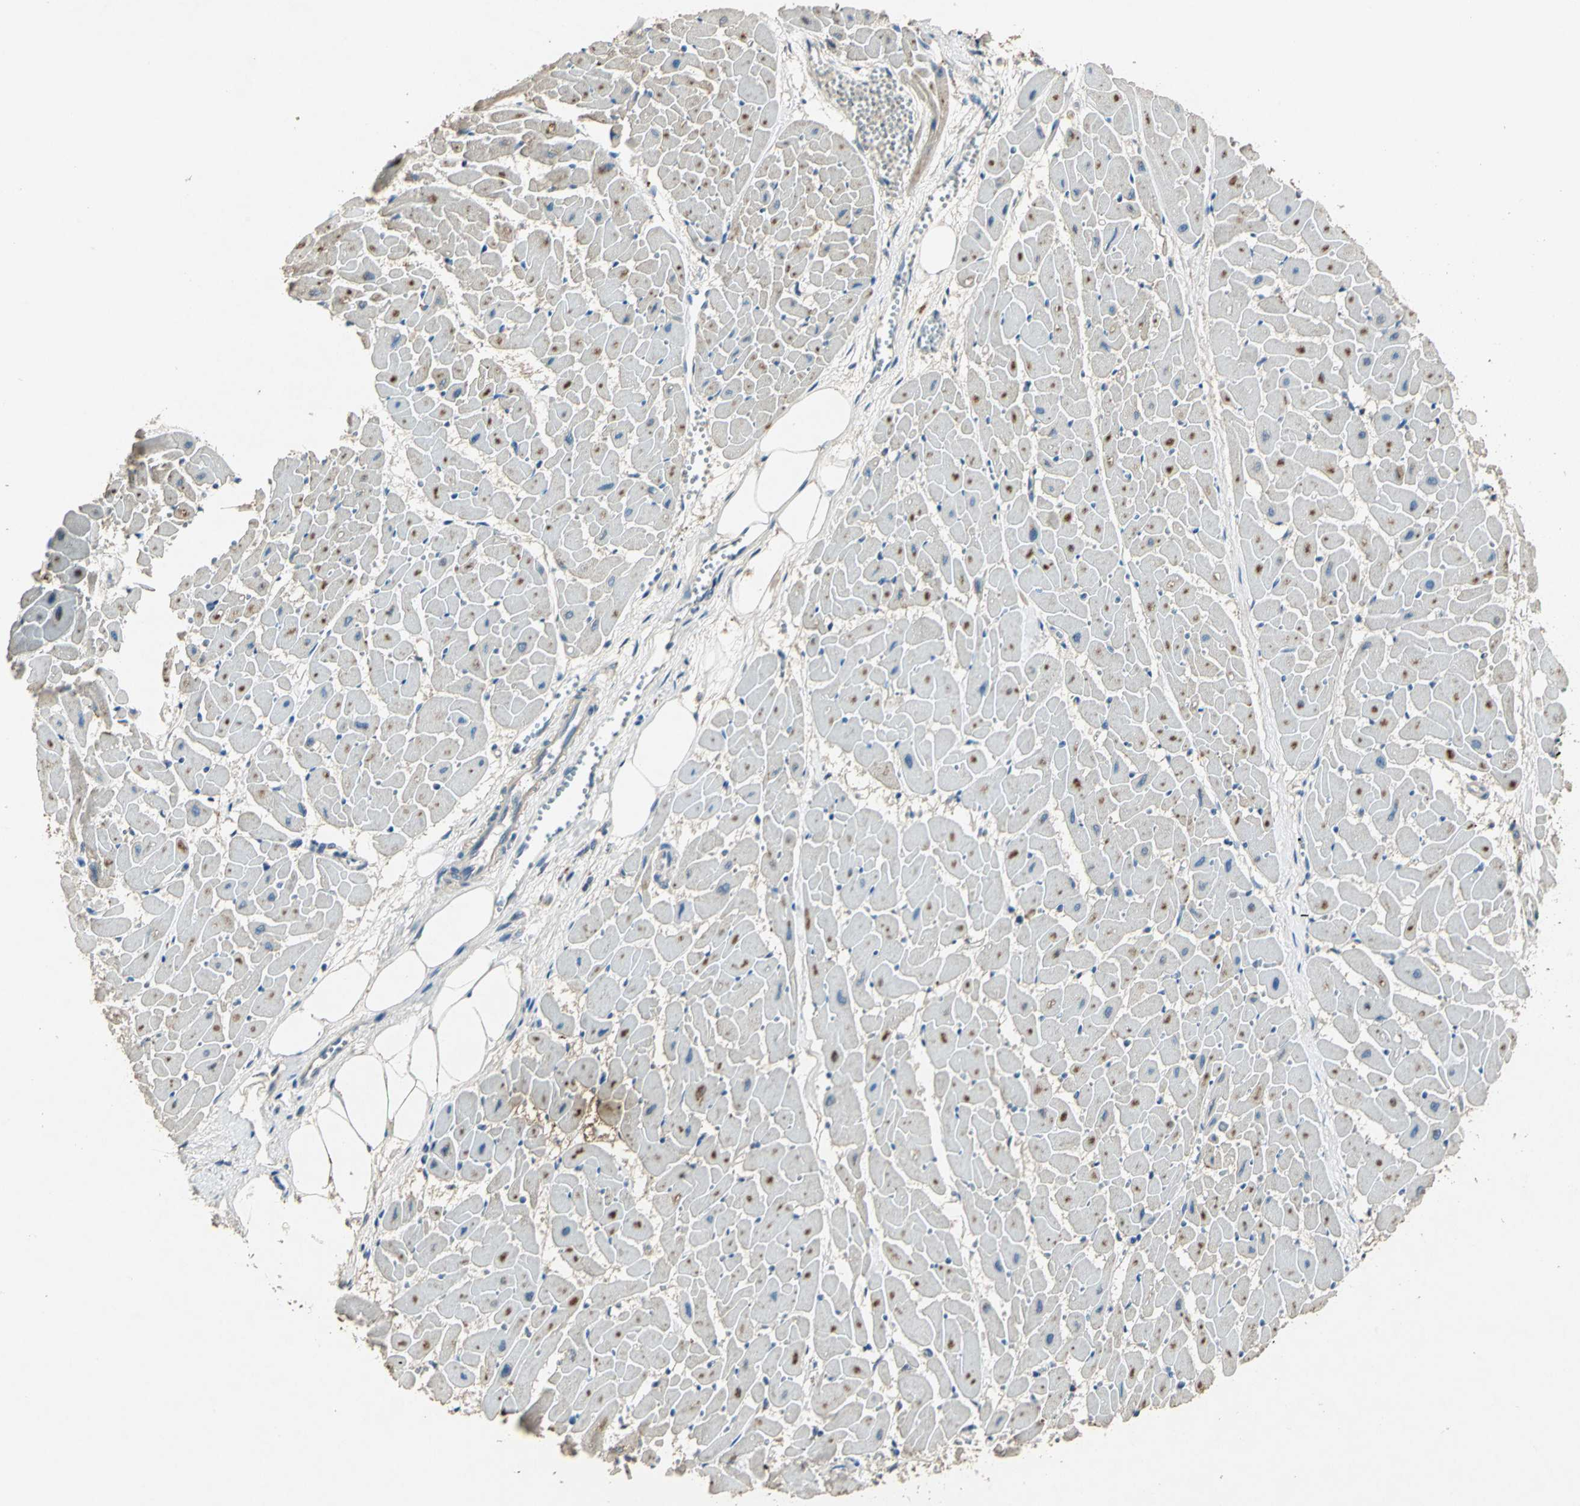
{"staining": {"intensity": "moderate", "quantity": ">75%", "location": "cytoplasmic/membranous"}, "tissue": "heart muscle", "cell_type": "Cardiomyocytes", "image_type": "normal", "snomed": [{"axis": "morphology", "description": "Normal tissue, NOS"}, {"axis": "topography", "description": "Heart"}], "caption": "About >75% of cardiomyocytes in benign human heart muscle reveal moderate cytoplasmic/membranous protein expression as visualized by brown immunohistochemical staining.", "gene": "AHSA1", "patient": {"sex": "female", "age": 19}}